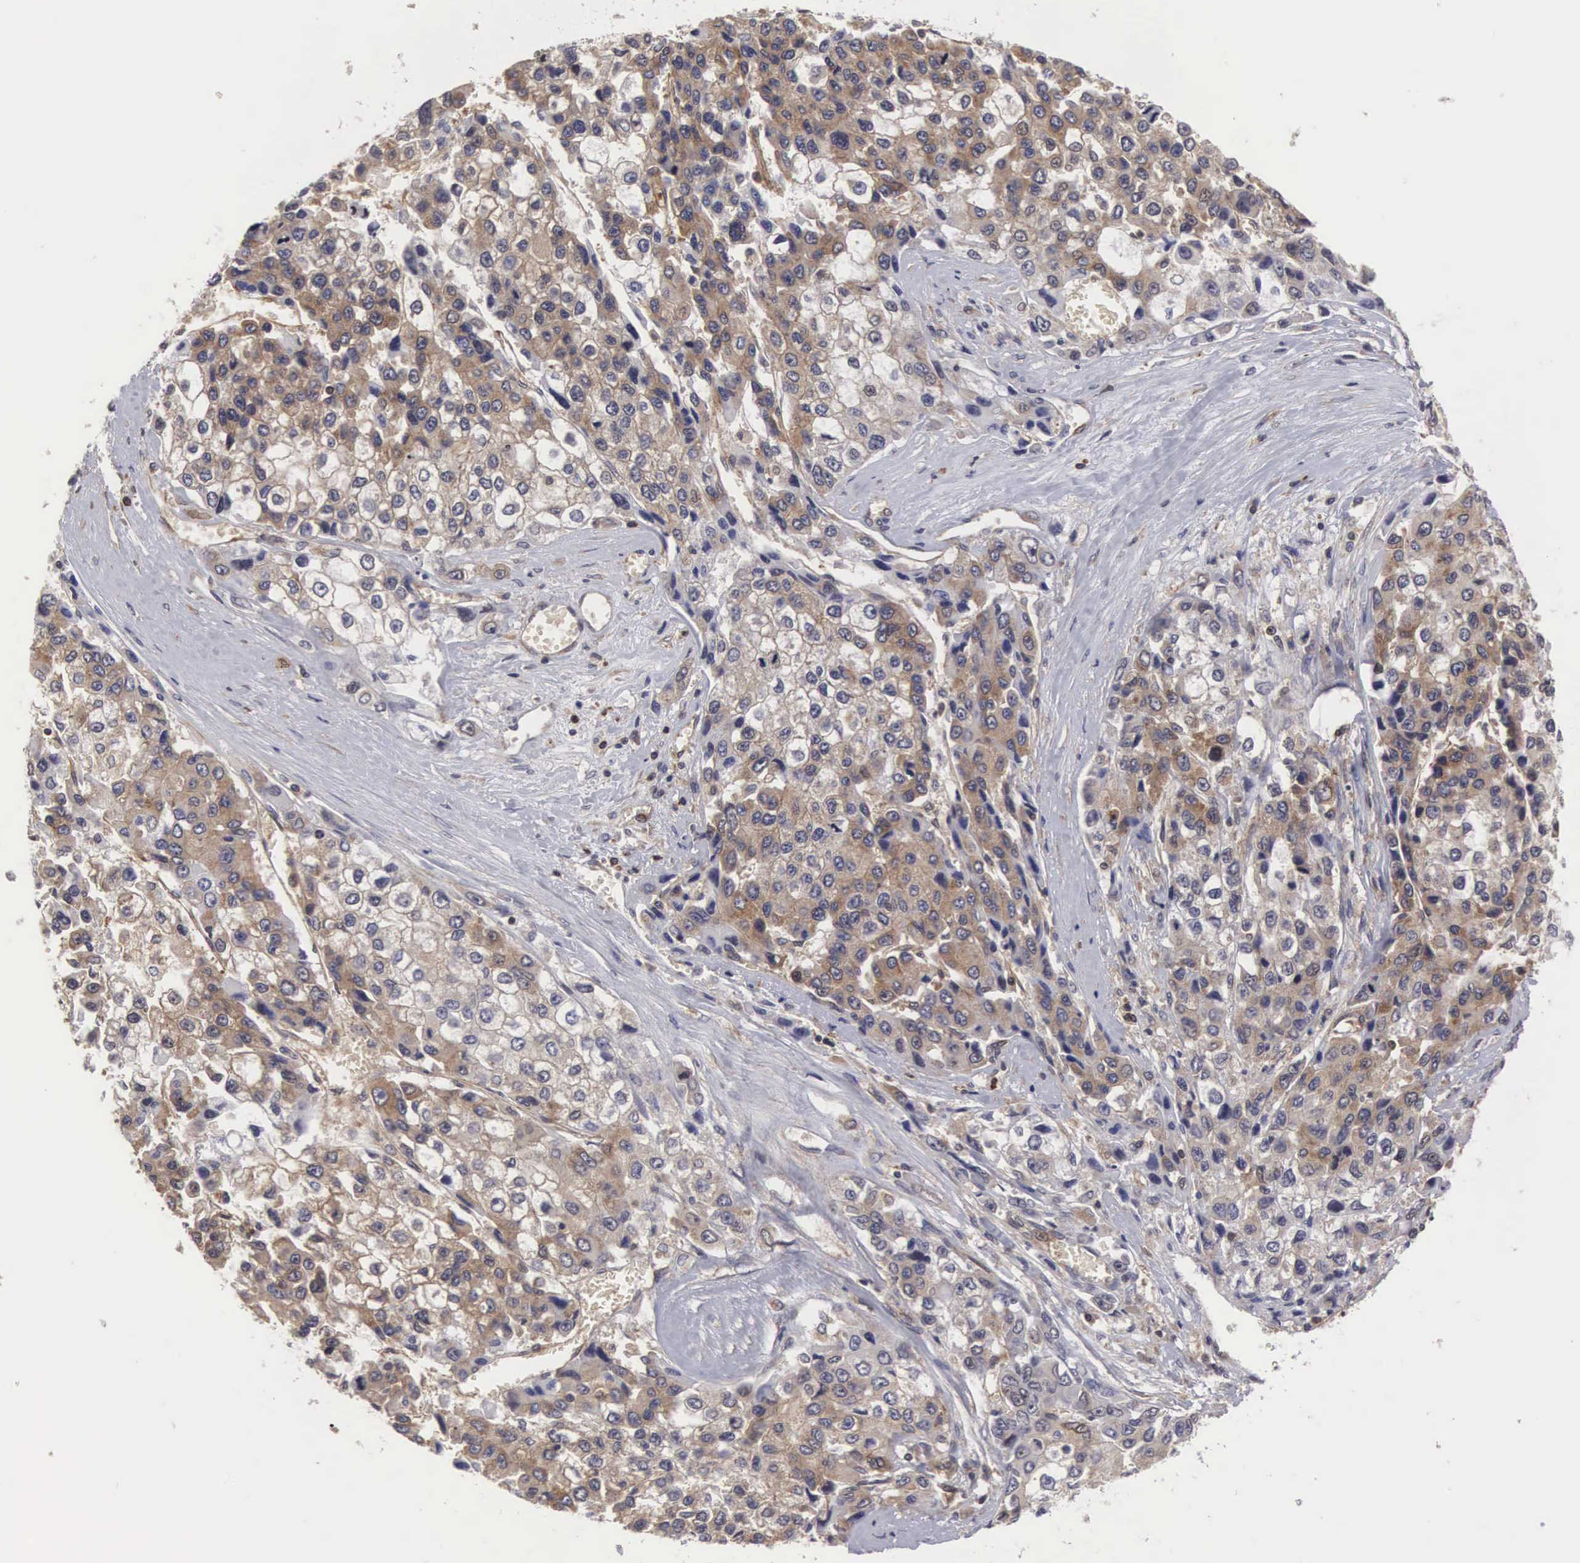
{"staining": {"intensity": "moderate", "quantity": ">75%", "location": "cytoplasmic/membranous"}, "tissue": "liver cancer", "cell_type": "Tumor cells", "image_type": "cancer", "snomed": [{"axis": "morphology", "description": "Carcinoma, Hepatocellular, NOS"}, {"axis": "topography", "description": "Liver"}], "caption": "An IHC micrograph of tumor tissue is shown. Protein staining in brown highlights moderate cytoplasmic/membranous positivity in hepatocellular carcinoma (liver) within tumor cells.", "gene": "ADSL", "patient": {"sex": "female", "age": 66}}